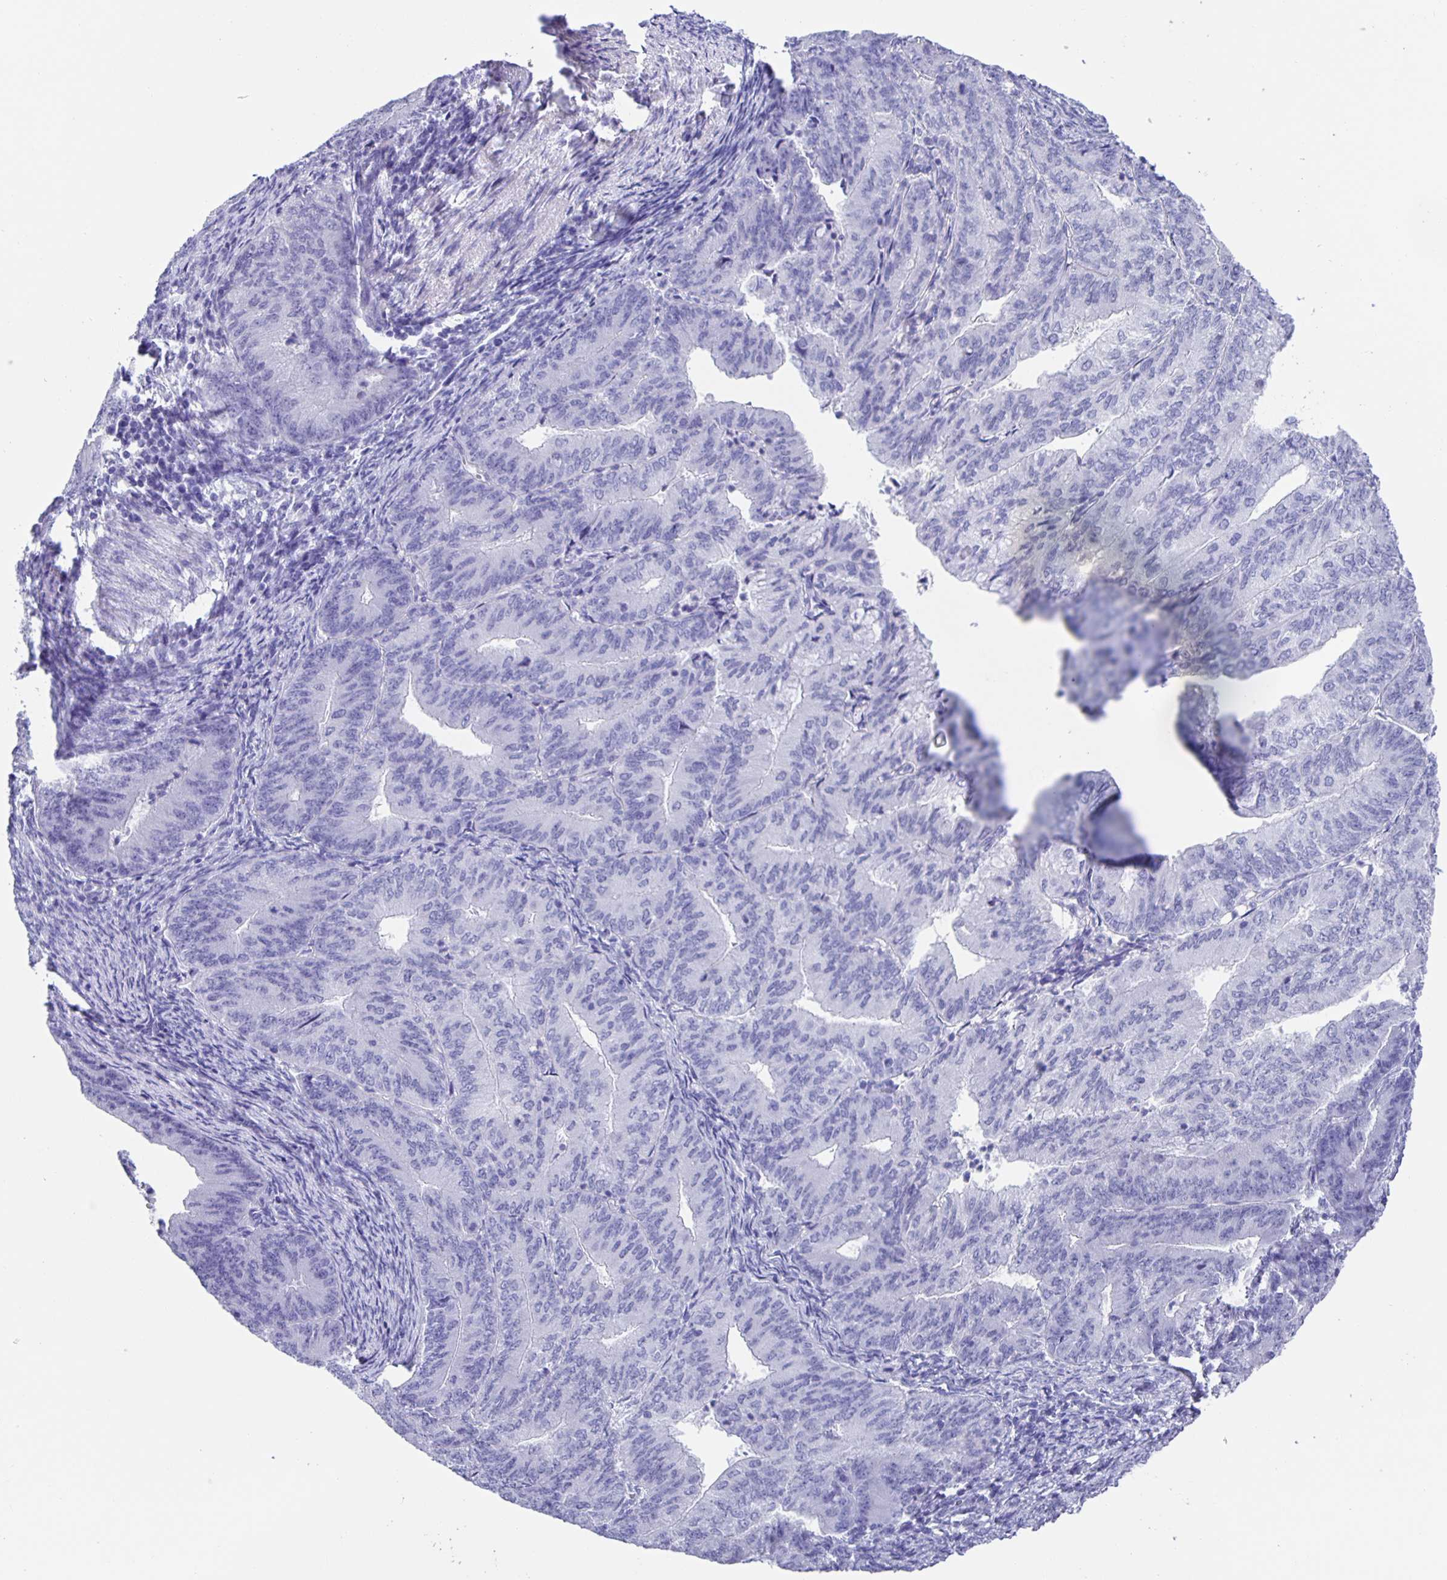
{"staining": {"intensity": "negative", "quantity": "none", "location": "none"}, "tissue": "endometrial cancer", "cell_type": "Tumor cells", "image_type": "cancer", "snomed": [{"axis": "morphology", "description": "Adenocarcinoma, NOS"}, {"axis": "topography", "description": "Endometrium"}], "caption": "This is an immunohistochemistry image of endometrial adenocarcinoma. There is no positivity in tumor cells.", "gene": "GUCA2A", "patient": {"sex": "female", "age": 57}}